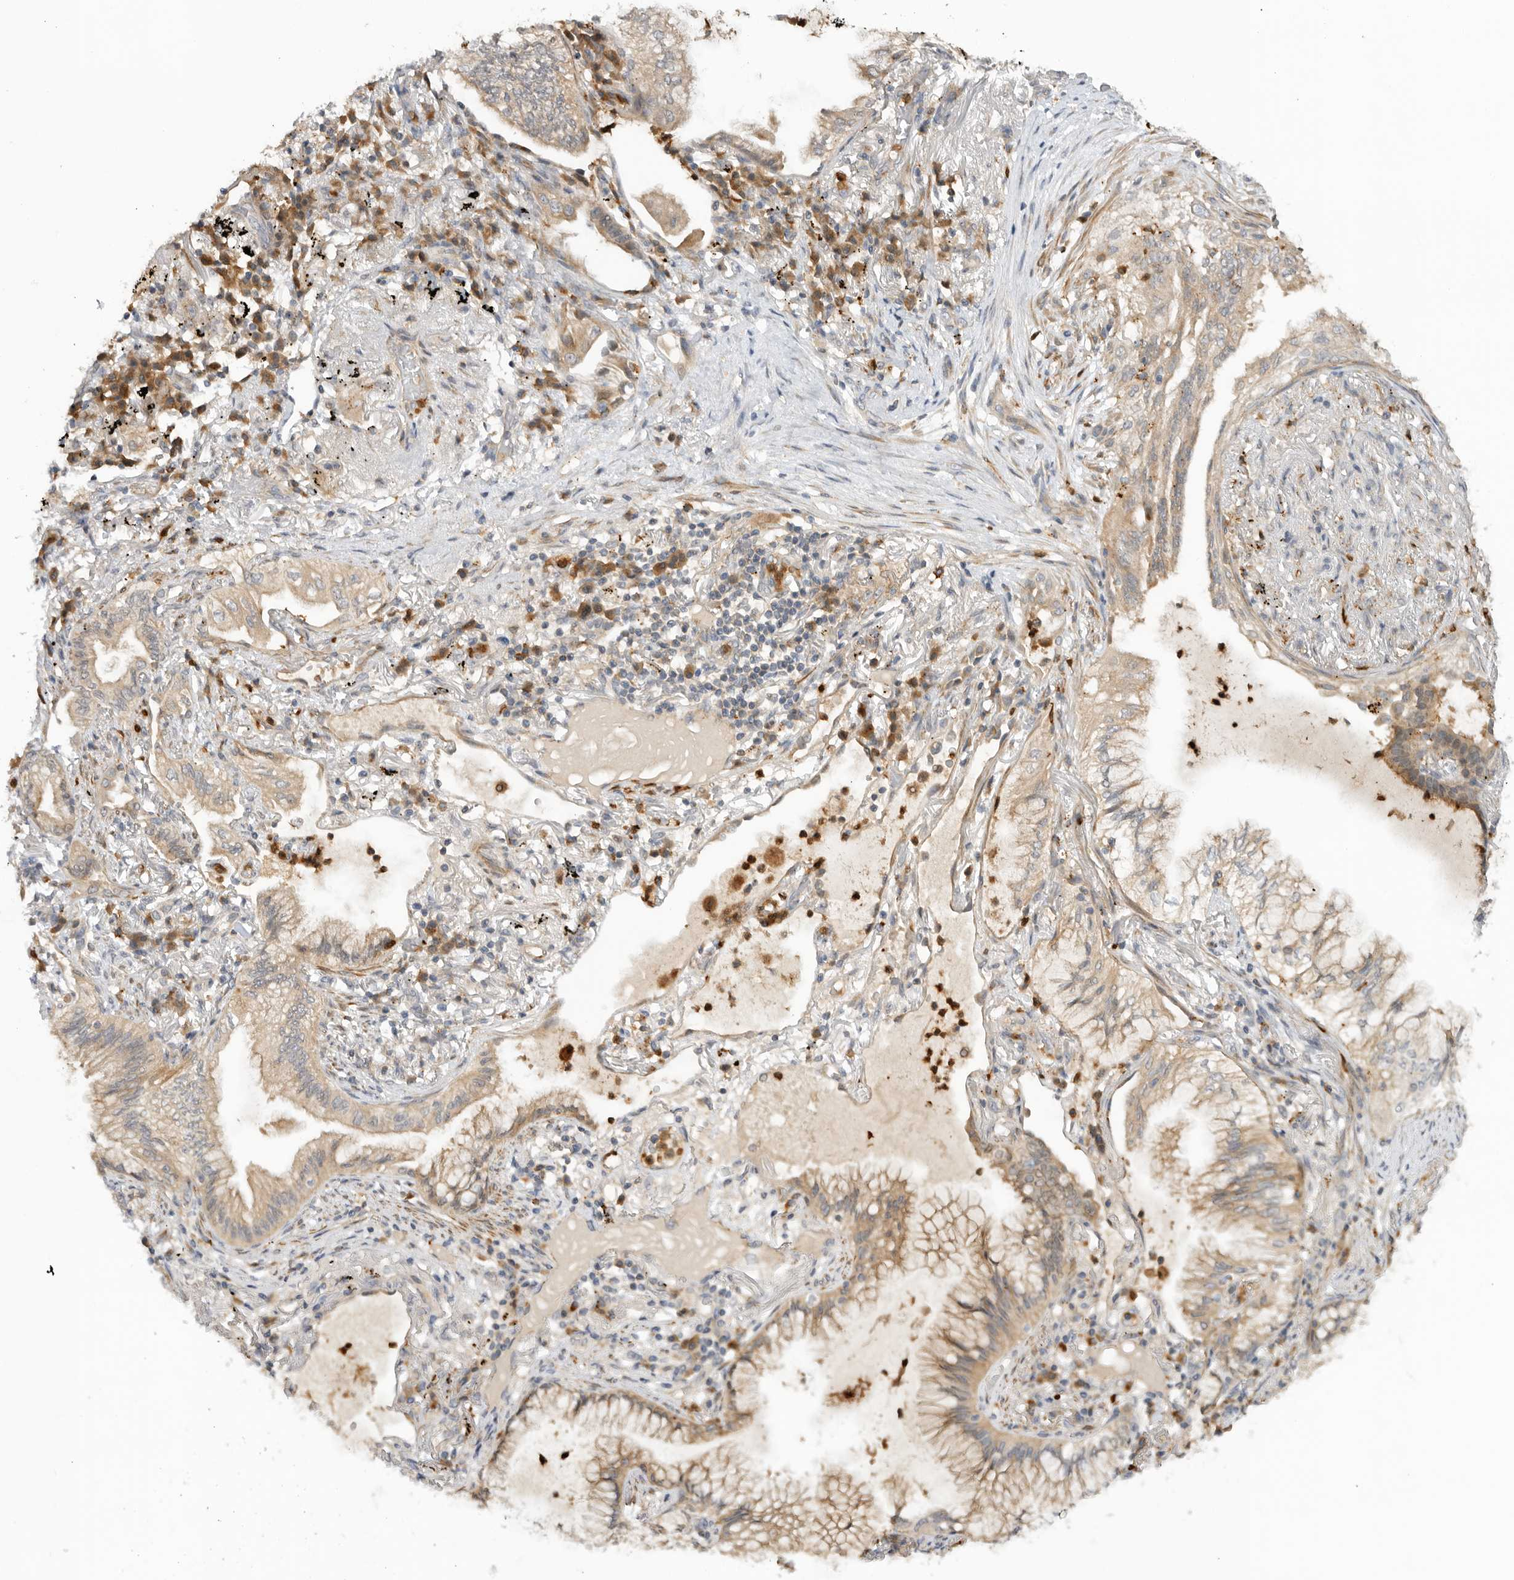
{"staining": {"intensity": "weak", "quantity": ">75%", "location": "cytoplasmic/membranous"}, "tissue": "lung cancer", "cell_type": "Tumor cells", "image_type": "cancer", "snomed": [{"axis": "morphology", "description": "Adenocarcinoma, NOS"}, {"axis": "topography", "description": "Lung"}], "caption": "Approximately >75% of tumor cells in lung adenocarcinoma demonstrate weak cytoplasmic/membranous protein staining as visualized by brown immunohistochemical staining.", "gene": "GNE", "patient": {"sex": "female", "age": 70}}